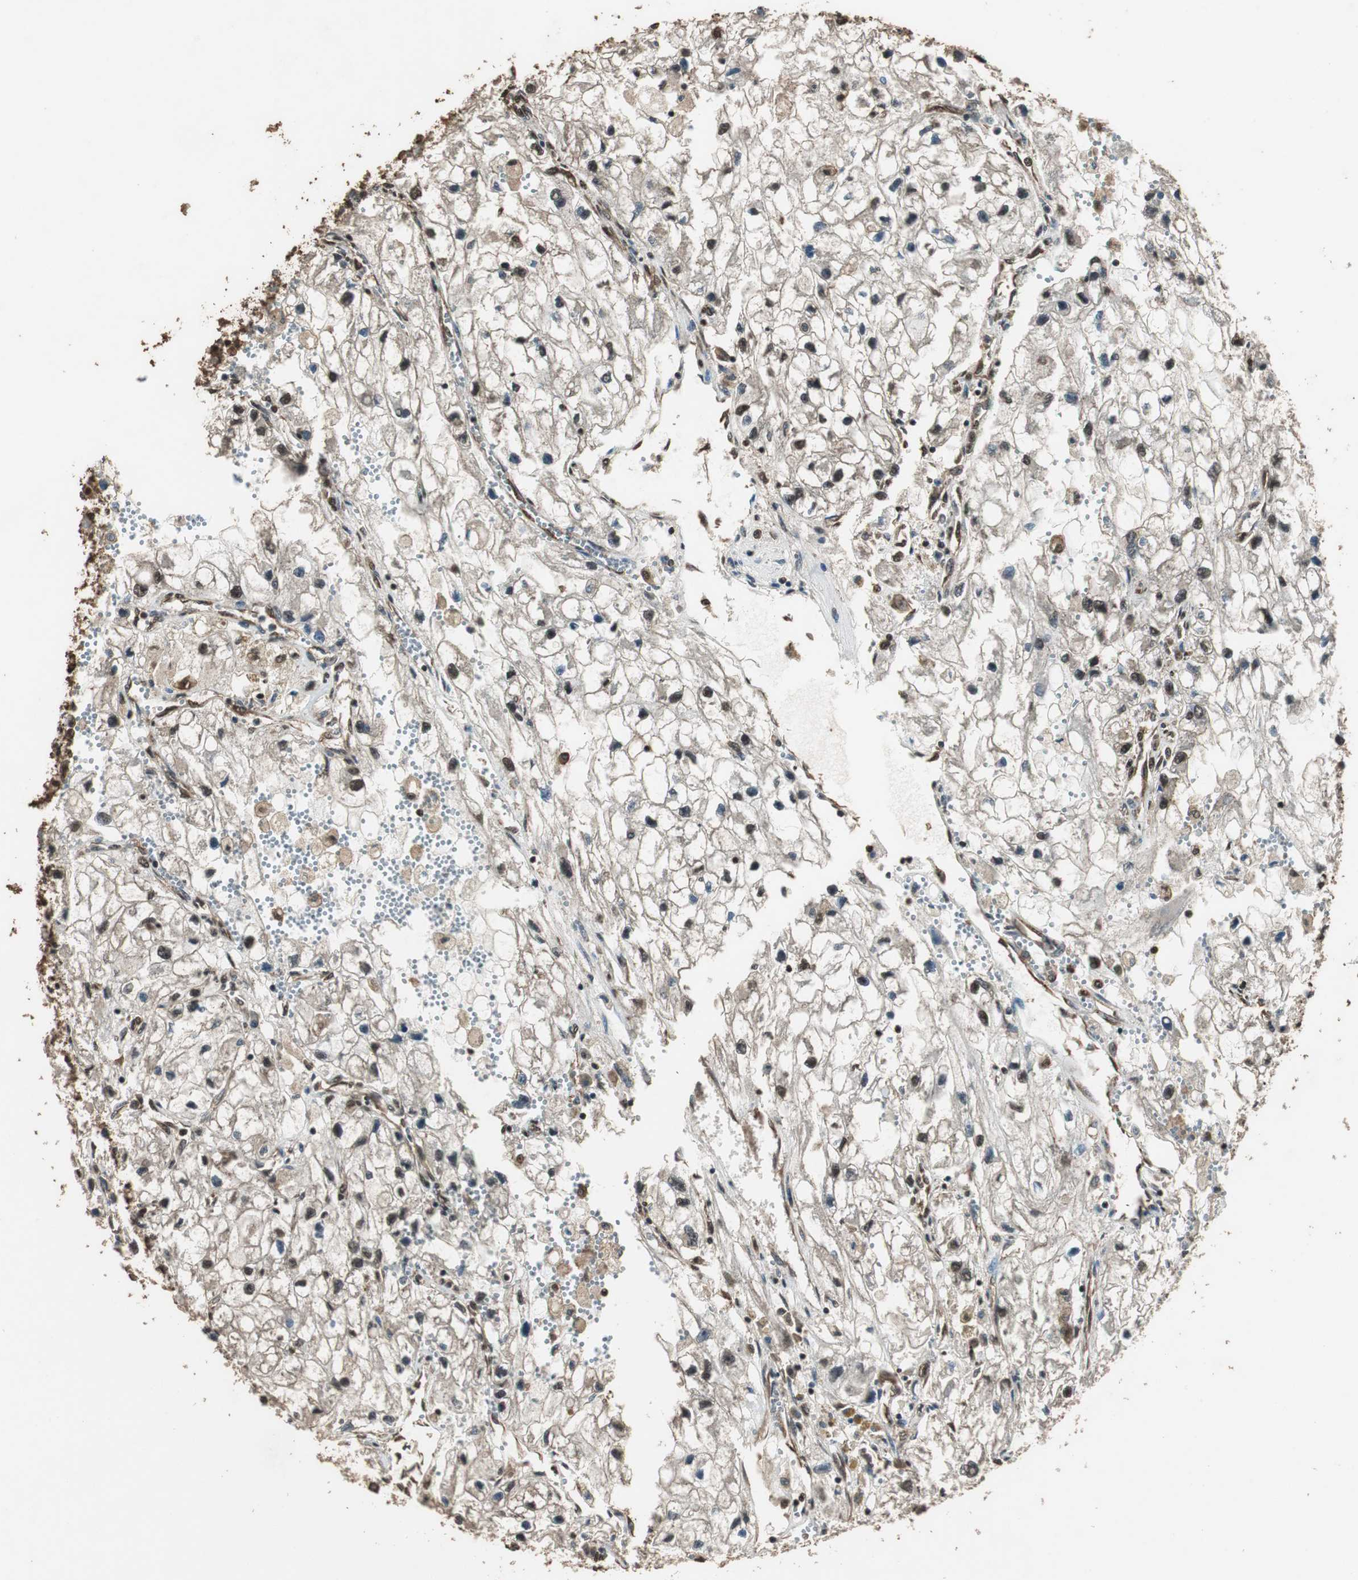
{"staining": {"intensity": "strong", "quantity": ">75%", "location": "cytoplasmic/membranous,nuclear"}, "tissue": "renal cancer", "cell_type": "Tumor cells", "image_type": "cancer", "snomed": [{"axis": "morphology", "description": "Adenocarcinoma, NOS"}, {"axis": "topography", "description": "Kidney"}], "caption": "Brown immunohistochemical staining in renal cancer demonstrates strong cytoplasmic/membranous and nuclear expression in about >75% of tumor cells. The protein is stained brown, and the nuclei are stained in blue (DAB (3,3'-diaminobenzidine) IHC with brightfield microscopy, high magnification).", "gene": "PPP1R13B", "patient": {"sex": "female", "age": 70}}